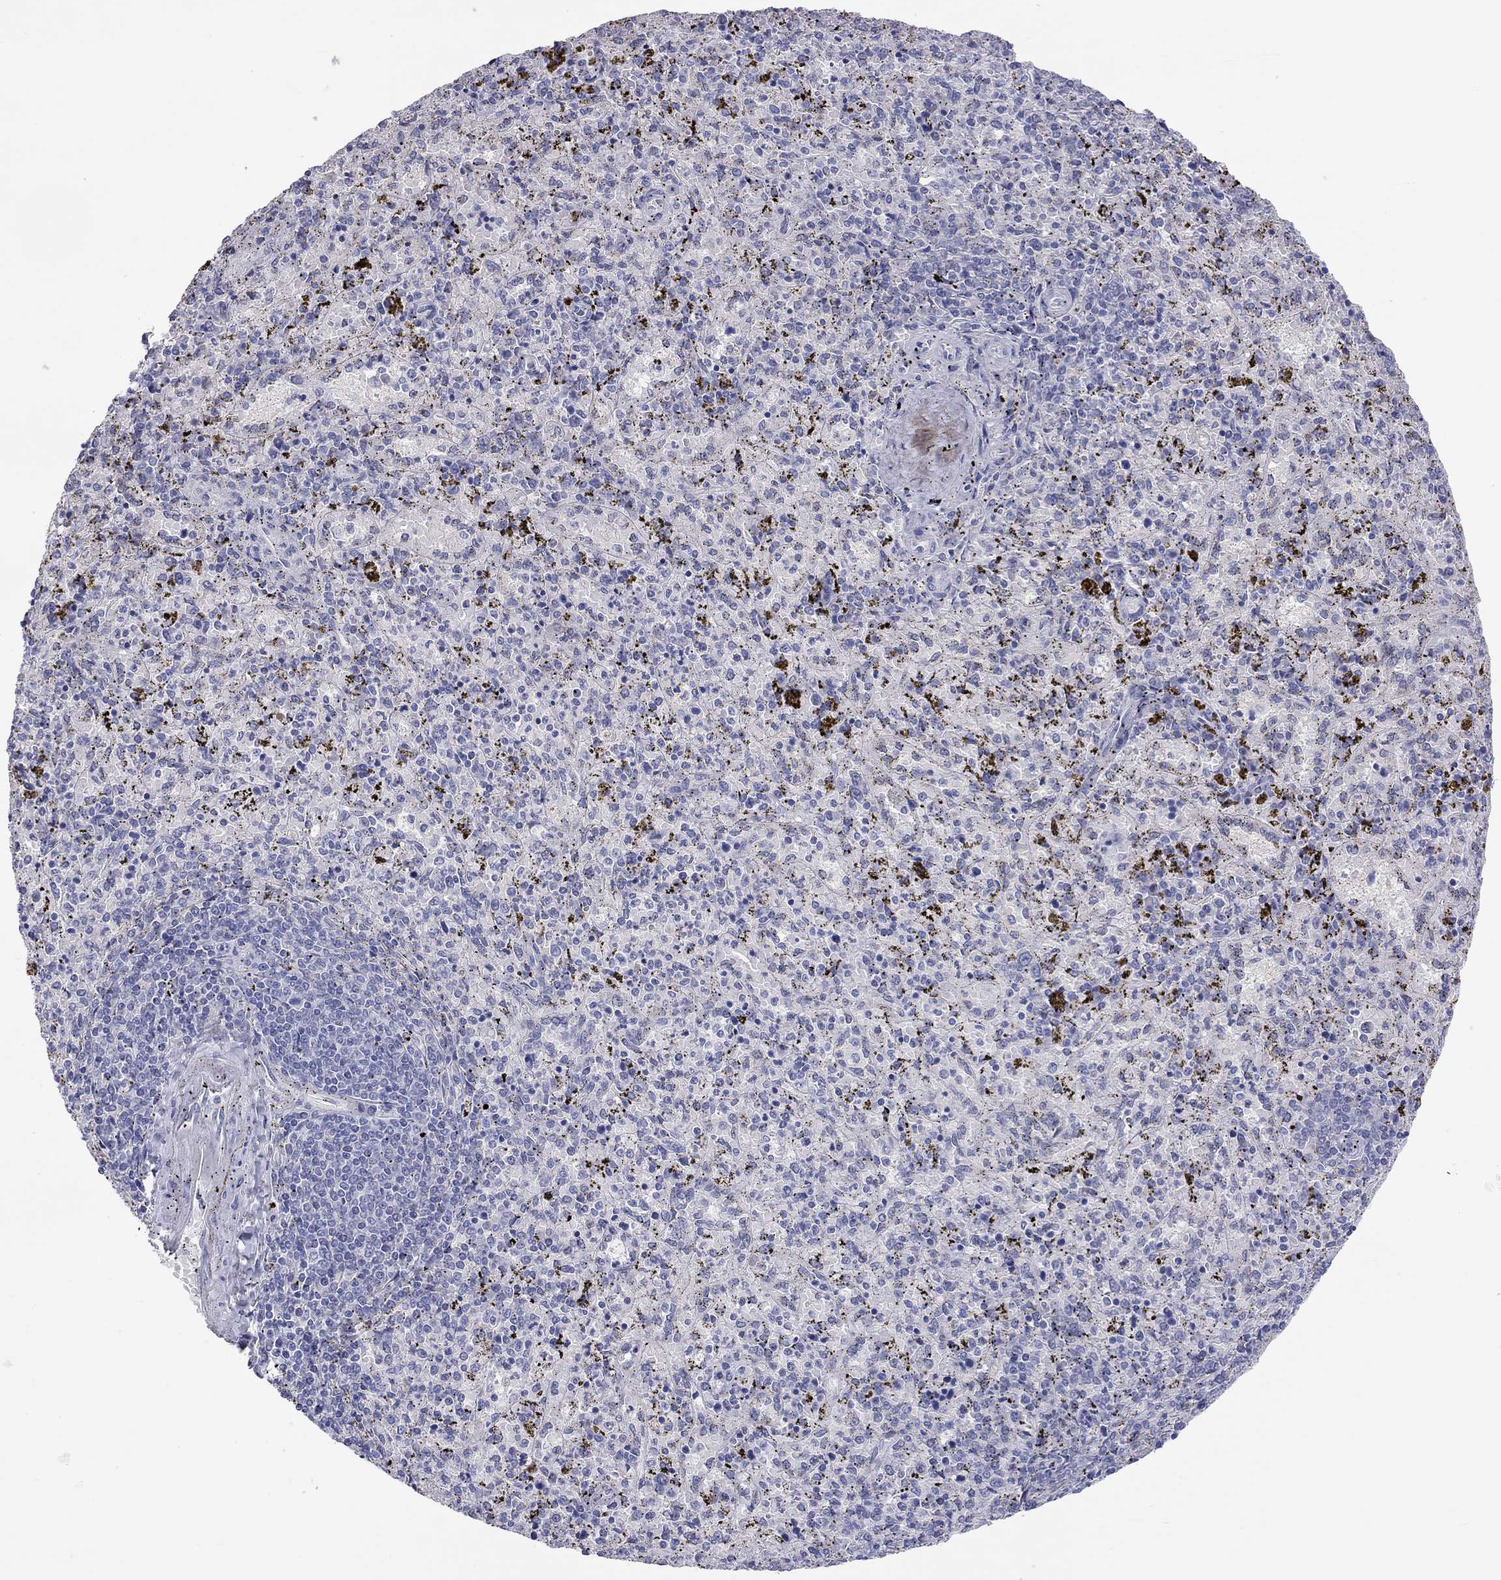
{"staining": {"intensity": "negative", "quantity": "none", "location": "none"}, "tissue": "spleen", "cell_type": "Cells in red pulp", "image_type": "normal", "snomed": [{"axis": "morphology", "description": "Normal tissue, NOS"}, {"axis": "topography", "description": "Spleen"}], "caption": "IHC micrograph of unremarkable spleen: spleen stained with DAB displays no significant protein staining in cells in red pulp.", "gene": "ST7L", "patient": {"sex": "female", "age": 50}}